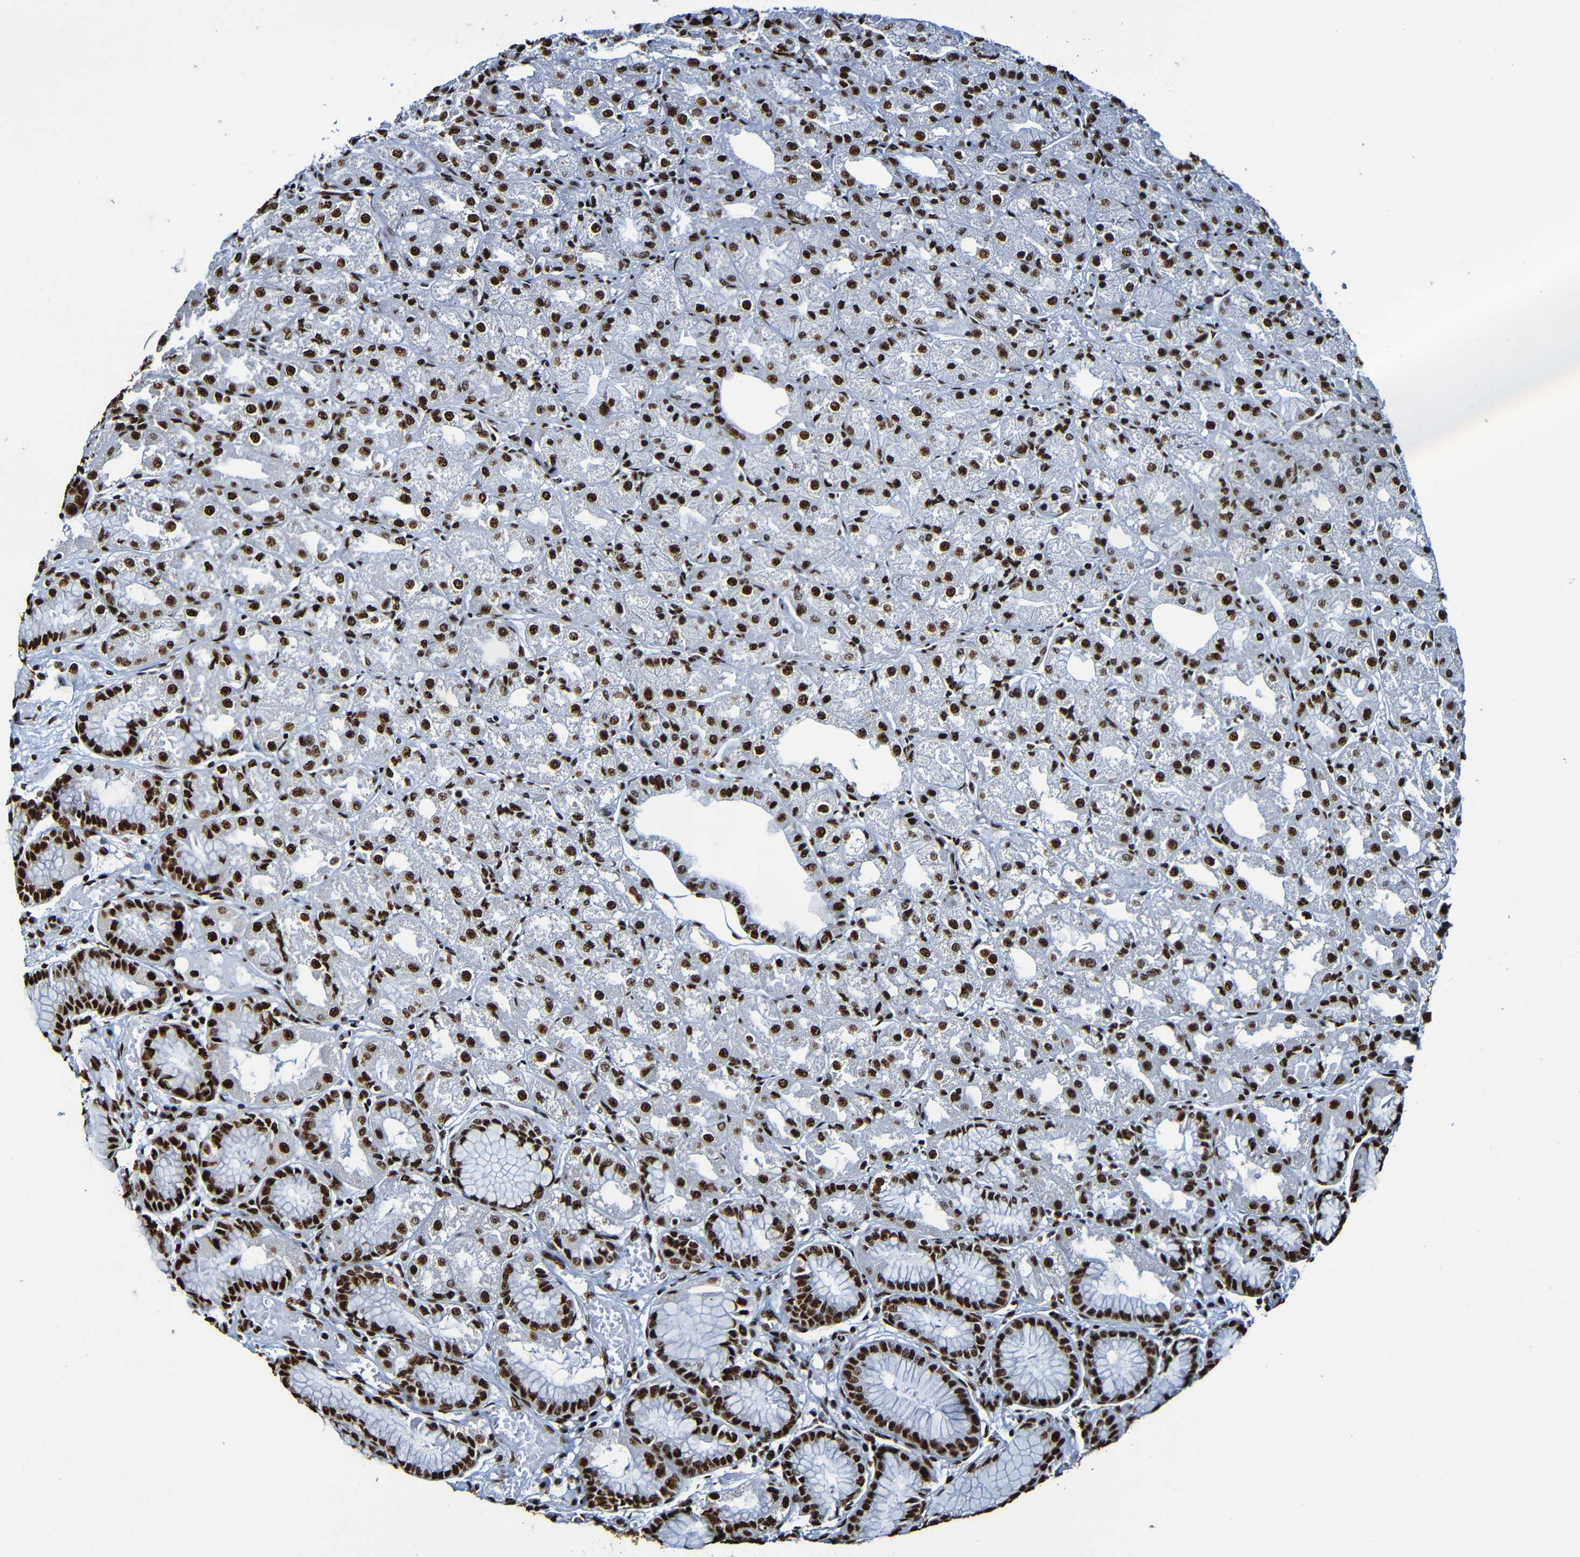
{"staining": {"intensity": "strong", "quantity": ">75%", "location": "nuclear"}, "tissue": "stomach", "cell_type": "Glandular cells", "image_type": "normal", "snomed": [{"axis": "morphology", "description": "Normal tissue, NOS"}, {"axis": "topography", "description": "Stomach, upper"}], "caption": "Glandular cells demonstrate high levels of strong nuclear staining in about >75% of cells in benign stomach.", "gene": "SRSF3", "patient": {"sex": "male", "age": 72}}